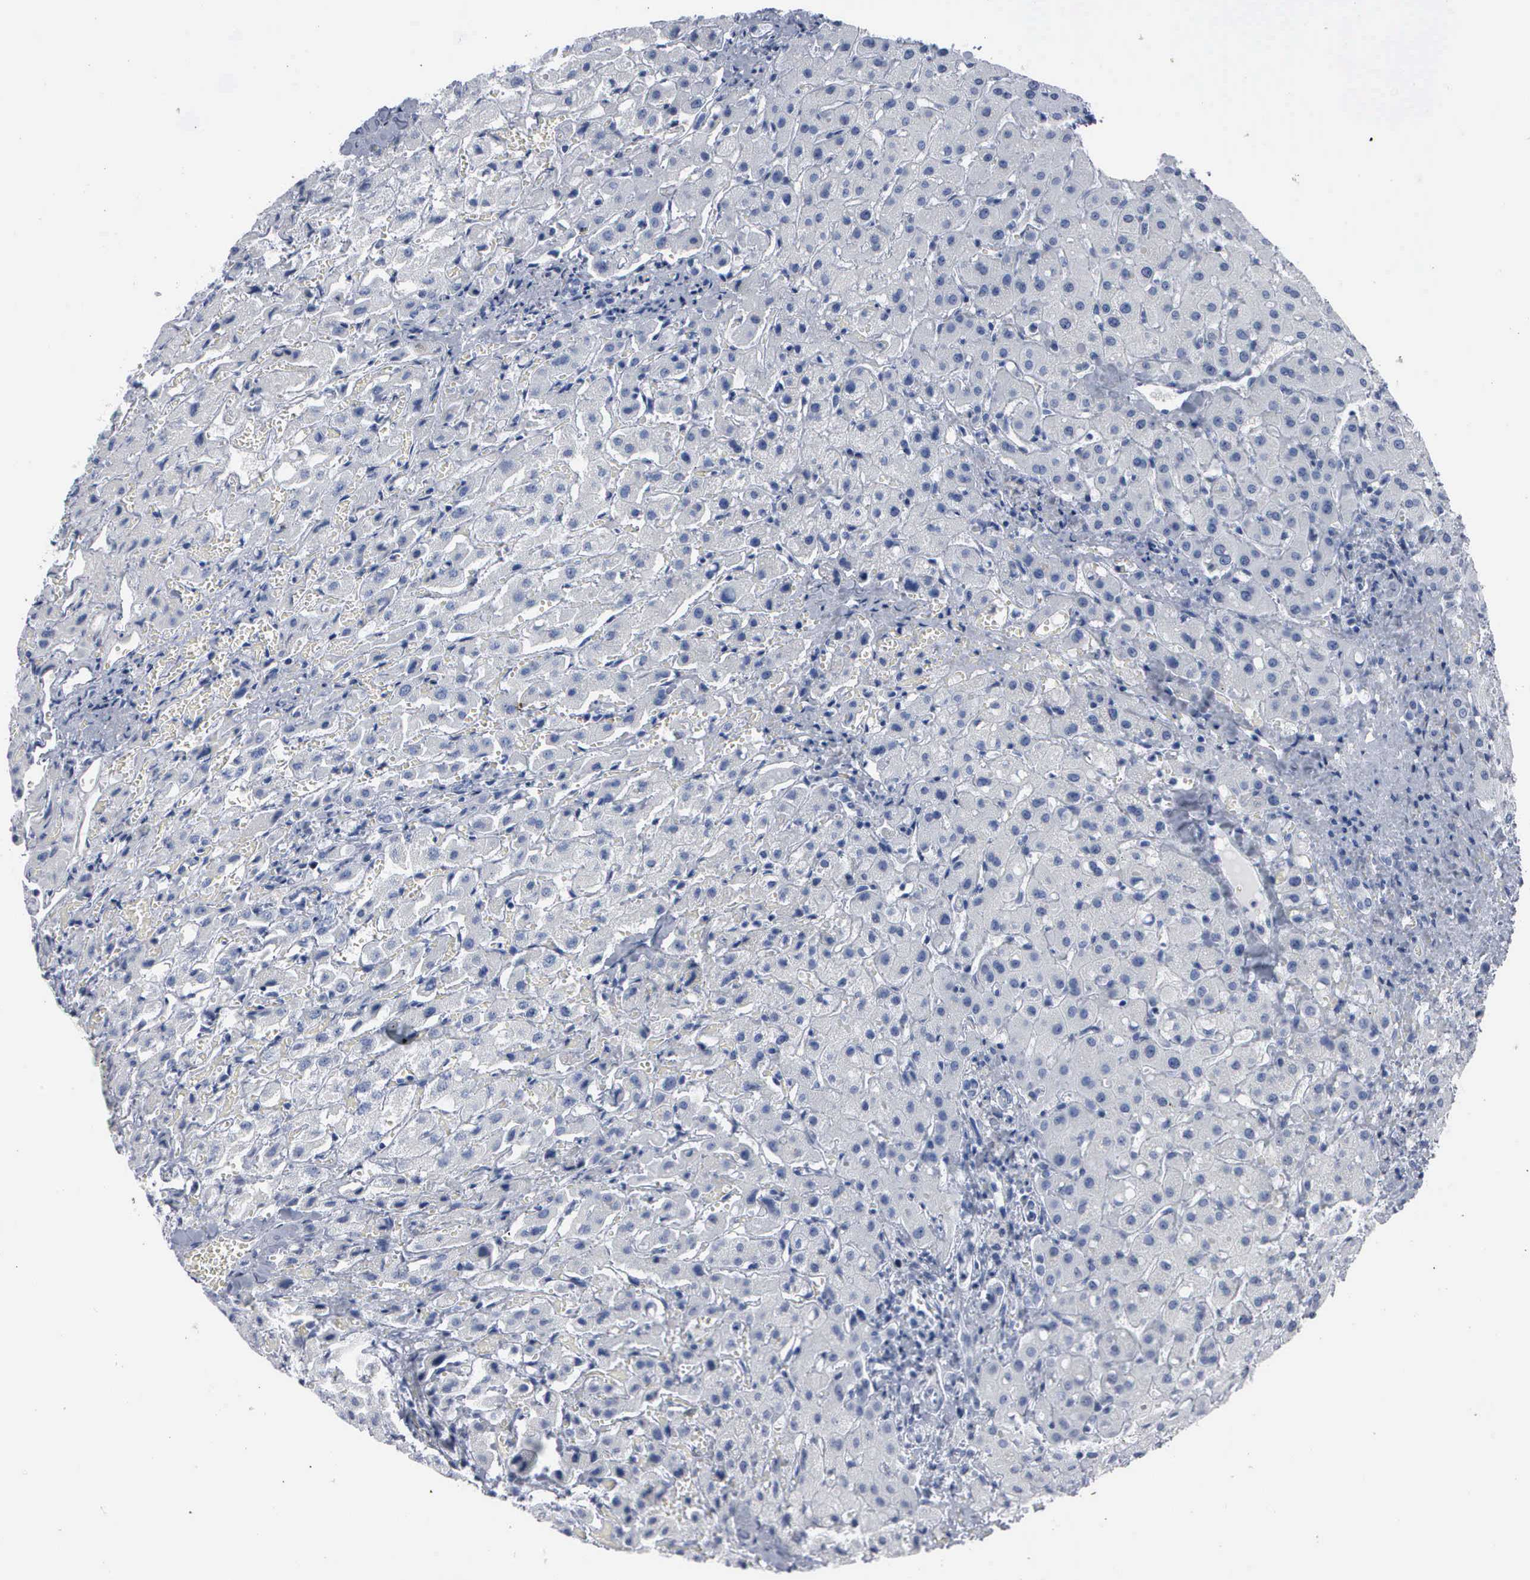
{"staining": {"intensity": "negative", "quantity": "none", "location": "none"}, "tissue": "liver", "cell_type": "Cholangiocytes", "image_type": "normal", "snomed": [{"axis": "morphology", "description": "Normal tissue, NOS"}, {"axis": "topography", "description": "Liver"}], "caption": "This is an immunohistochemistry (IHC) photomicrograph of normal human liver. There is no expression in cholangiocytes.", "gene": "CCNB1", "patient": {"sex": "female", "age": 27}}